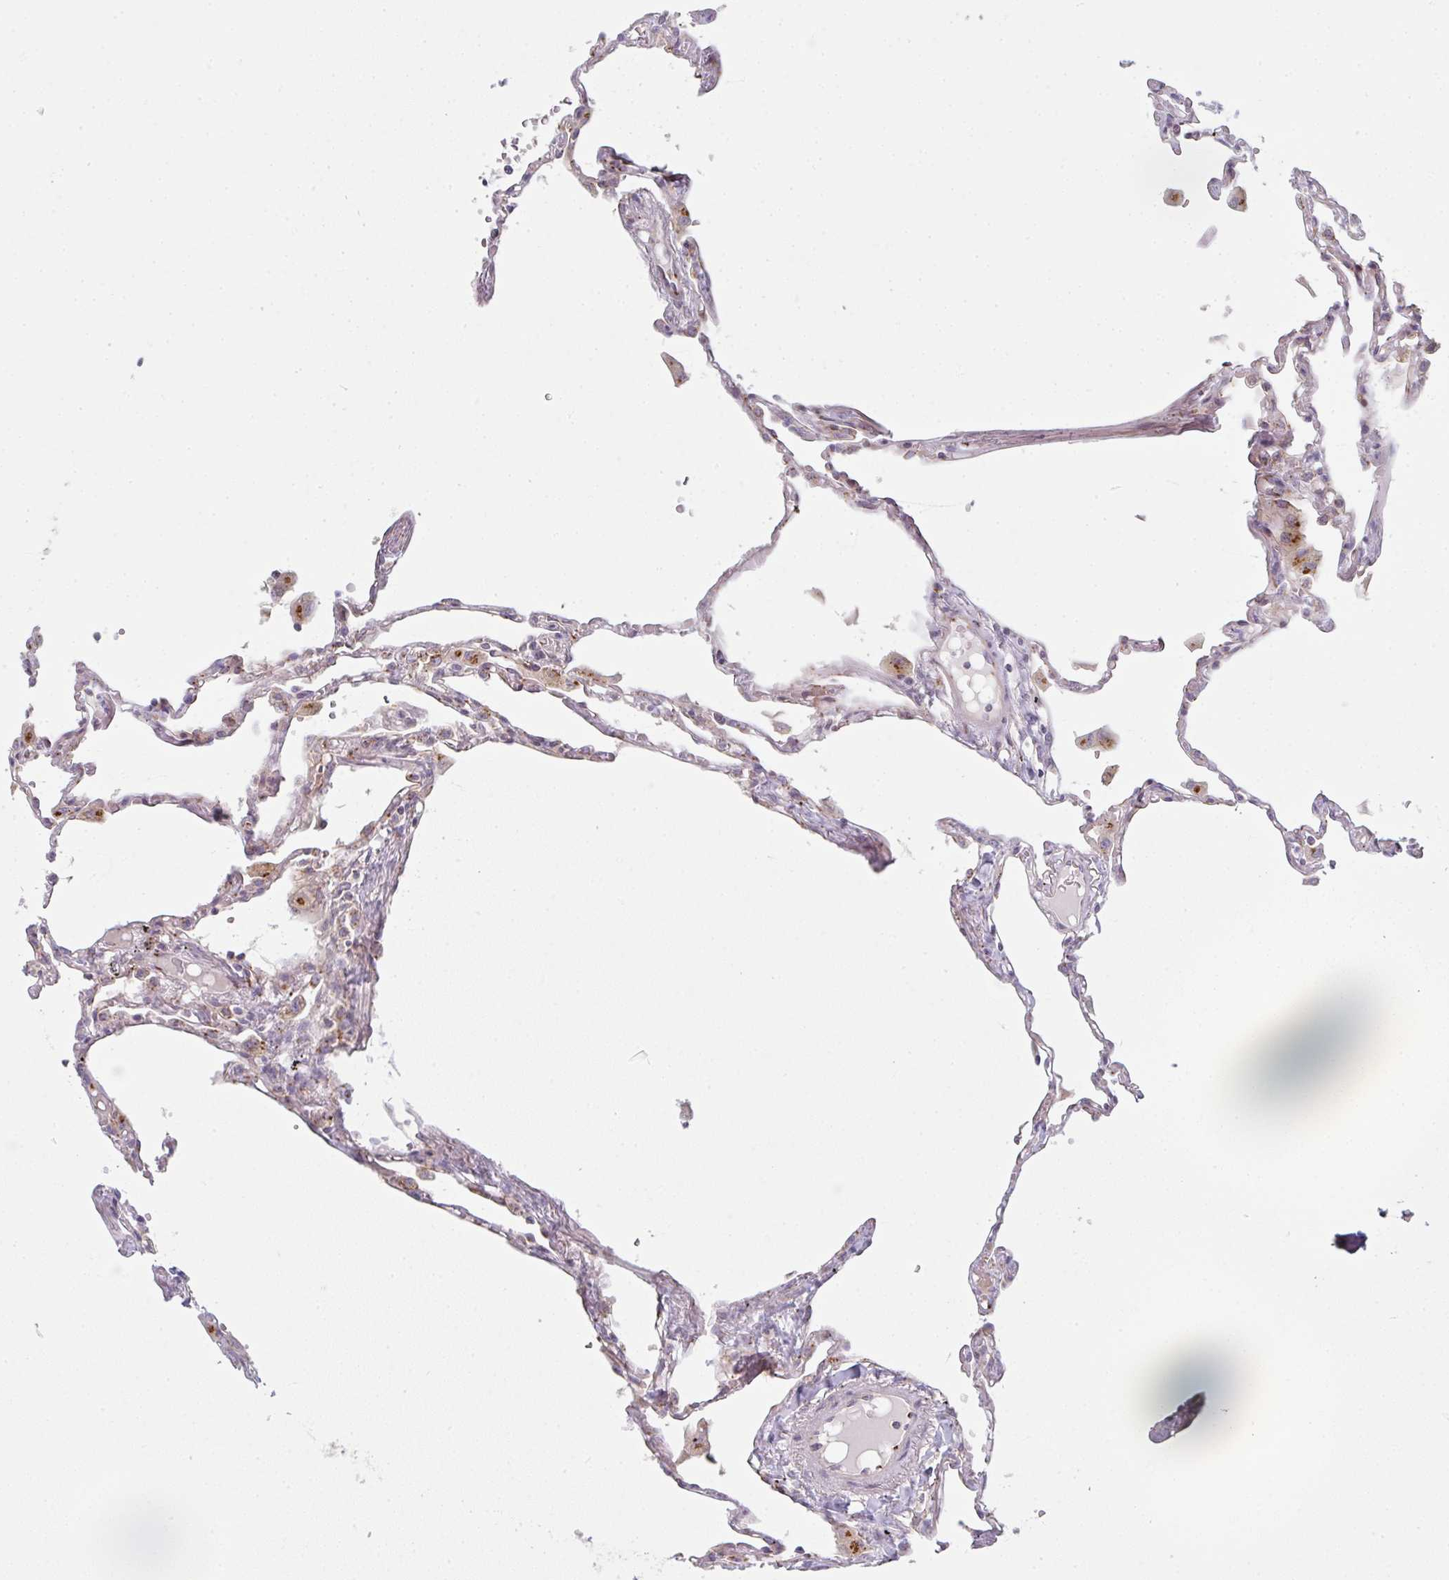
{"staining": {"intensity": "moderate", "quantity": "25%-75%", "location": "cytoplasmic/membranous"}, "tissue": "lung", "cell_type": "Alveolar cells", "image_type": "normal", "snomed": [{"axis": "morphology", "description": "Normal tissue, NOS"}, {"axis": "topography", "description": "Lung"}], "caption": "A histopathology image of human lung stained for a protein exhibits moderate cytoplasmic/membranous brown staining in alveolar cells. (brown staining indicates protein expression, while blue staining denotes nuclei).", "gene": "GVQW3", "patient": {"sex": "female", "age": 67}}